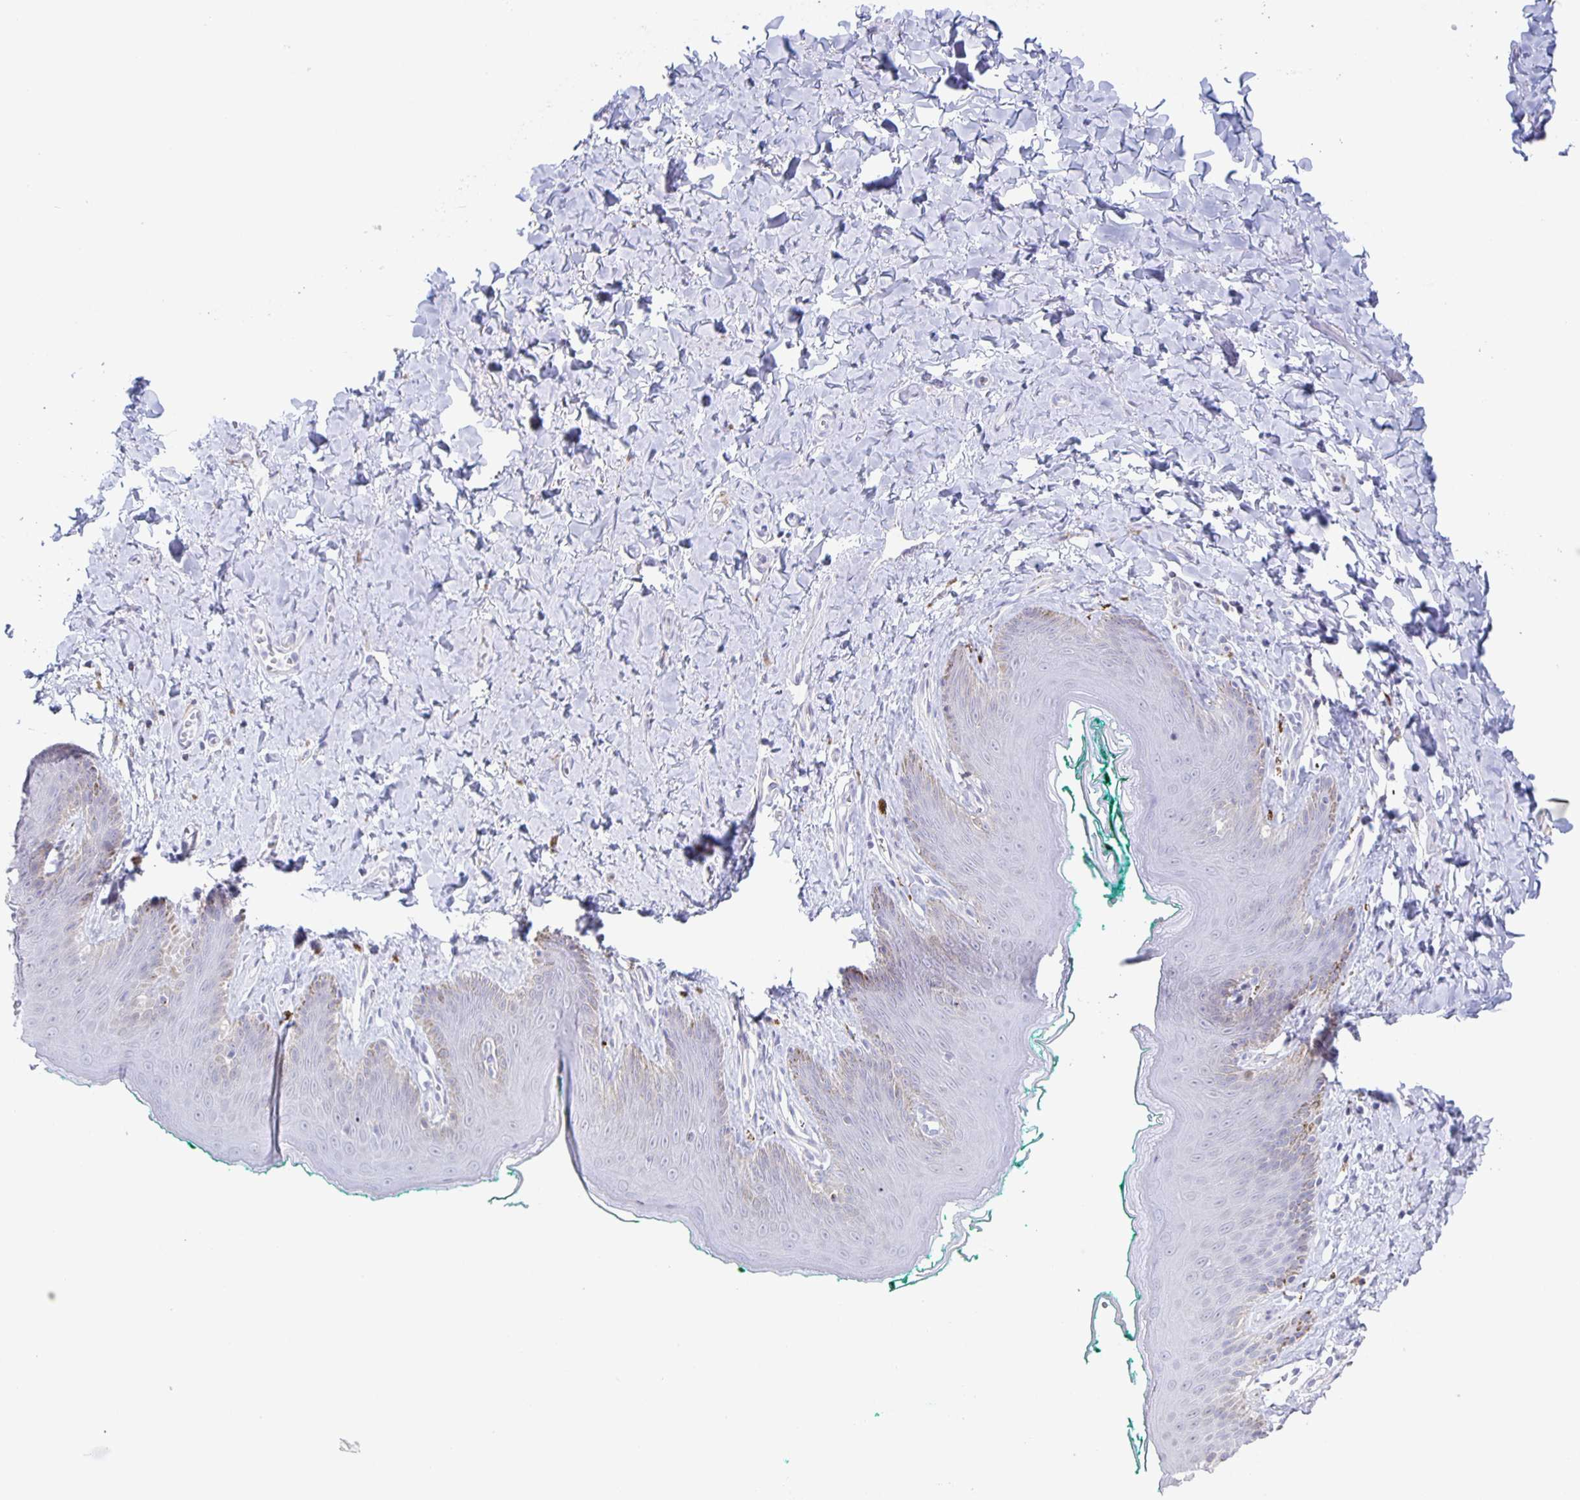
{"staining": {"intensity": "negative", "quantity": "none", "location": "none"}, "tissue": "skin", "cell_type": "Epidermal cells", "image_type": "normal", "snomed": [{"axis": "morphology", "description": "Normal tissue, NOS"}, {"axis": "topography", "description": "Vulva"}, {"axis": "topography", "description": "Peripheral nerve tissue"}], "caption": "IHC micrograph of benign skin: skin stained with DAB demonstrates no significant protein positivity in epidermal cells.", "gene": "LIPA", "patient": {"sex": "female", "age": 66}}